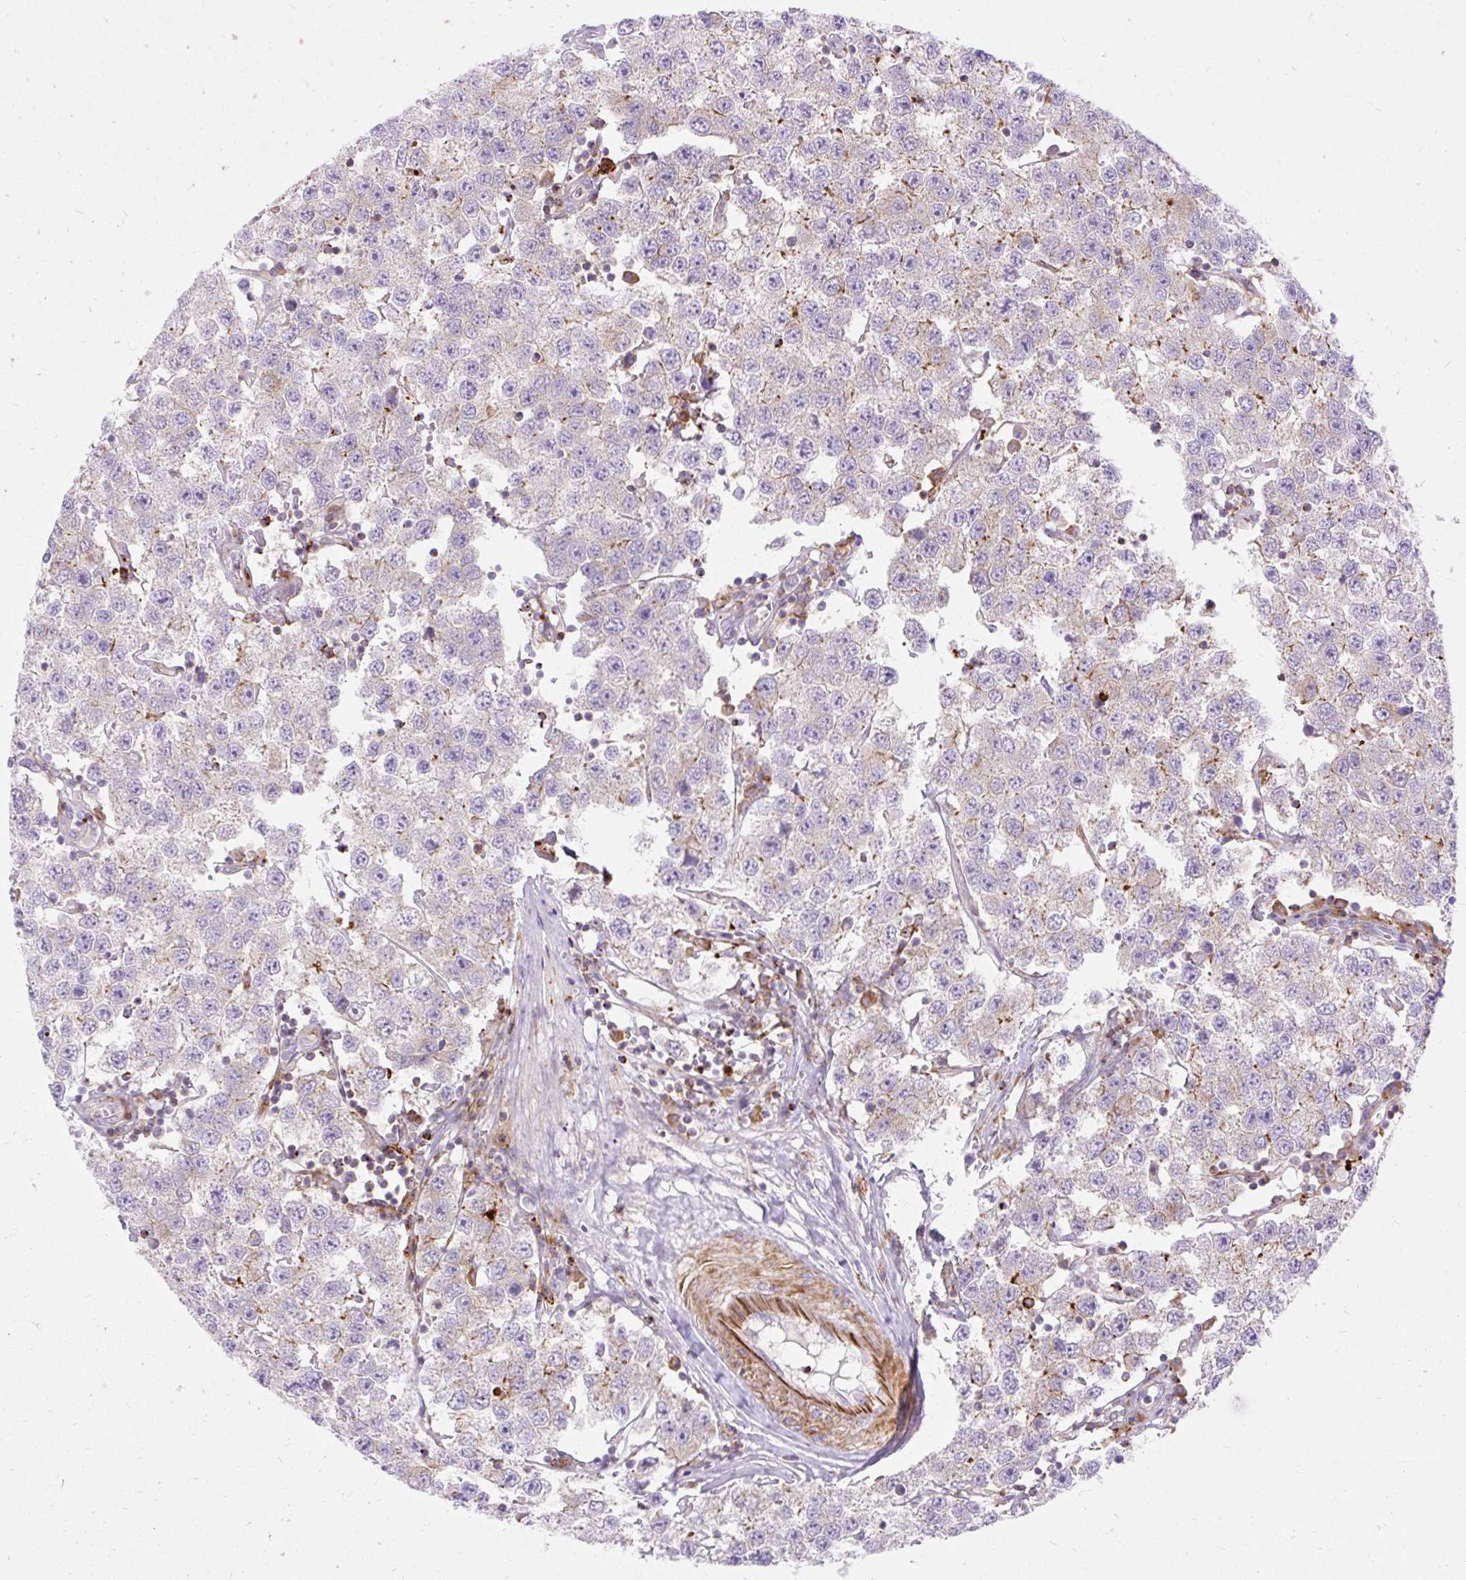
{"staining": {"intensity": "moderate", "quantity": "<25%", "location": "cytoplasmic/membranous"}, "tissue": "testis cancer", "cell_type": "Tumor cells", "image_type": "cancer", "snomed": [{"axis": "morphology", "description": "Seminoma, NOS"}, {"axis": "topography", "description": "Testis"}], "caption": "Testis cancer was stained to show a protein in brown. There is low levels of moderate cytoplasmic/membranous staining in approximately <25% of tumor cells. The staining is performed using DAB (3,3'-diaminobenzidine) brown chromogen to label protein expression. The nuclei are counter-stained blue using hematoxylin.", "gene": "CORO7-PAM16", "patient": {"sex": "male", "age": 34}}